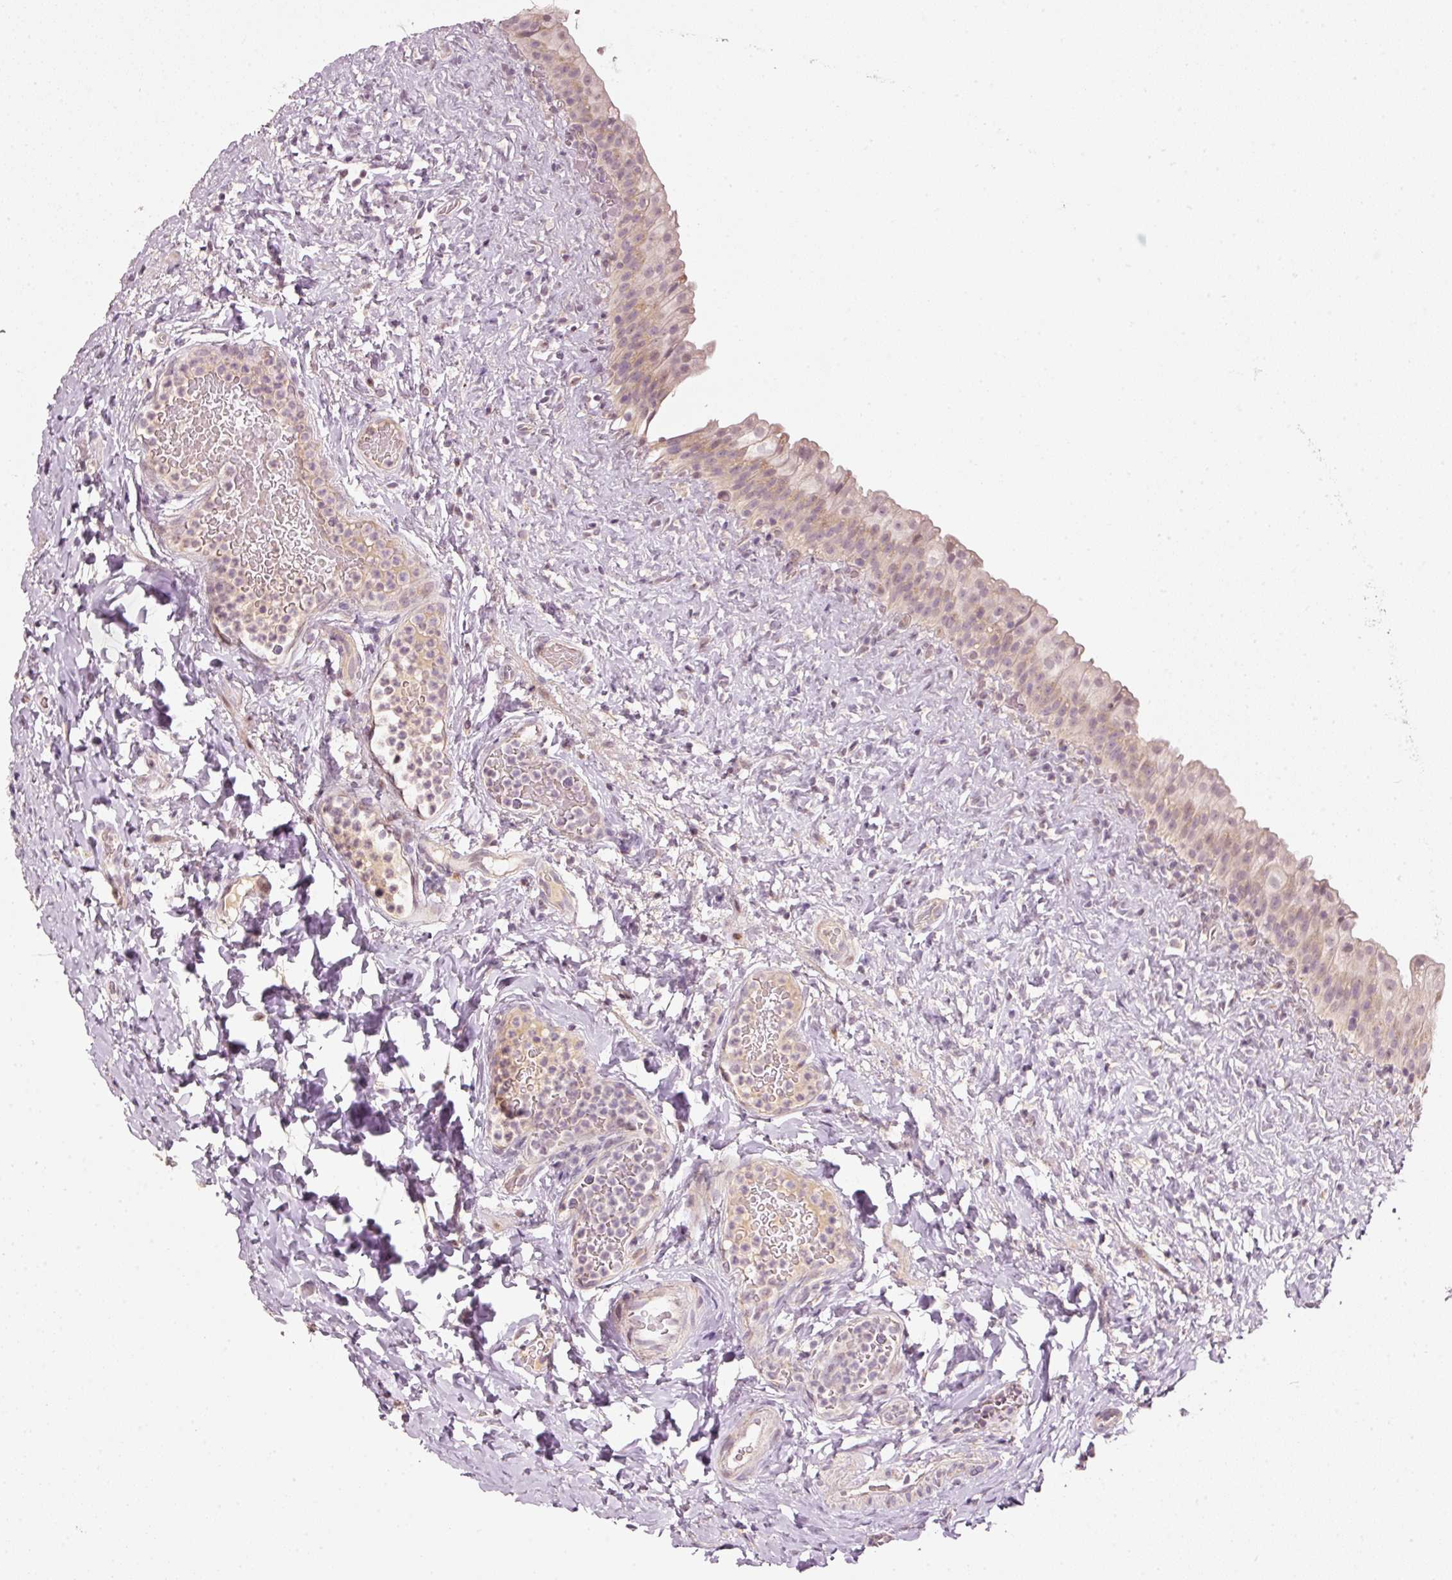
{"staining": {"intensity": "weak", "quantity": "25%-75%", "location": "cytoplasmic/membranous"}, "tissue": "urinary bladder", "cell_type": "Urothelial cells", "image_type": "normal", "snomed": [{"axis": "morphology", "description": "Normal tissue, NOS"}, {"axis": "topography", "description": "Urinary bladder"}], "caption": "Urinary bladder stained with a protein marker exhibits weak staining in urothelial cells.", "gene": "TOB2", "patient": {"sex": "female", "age": 27}}